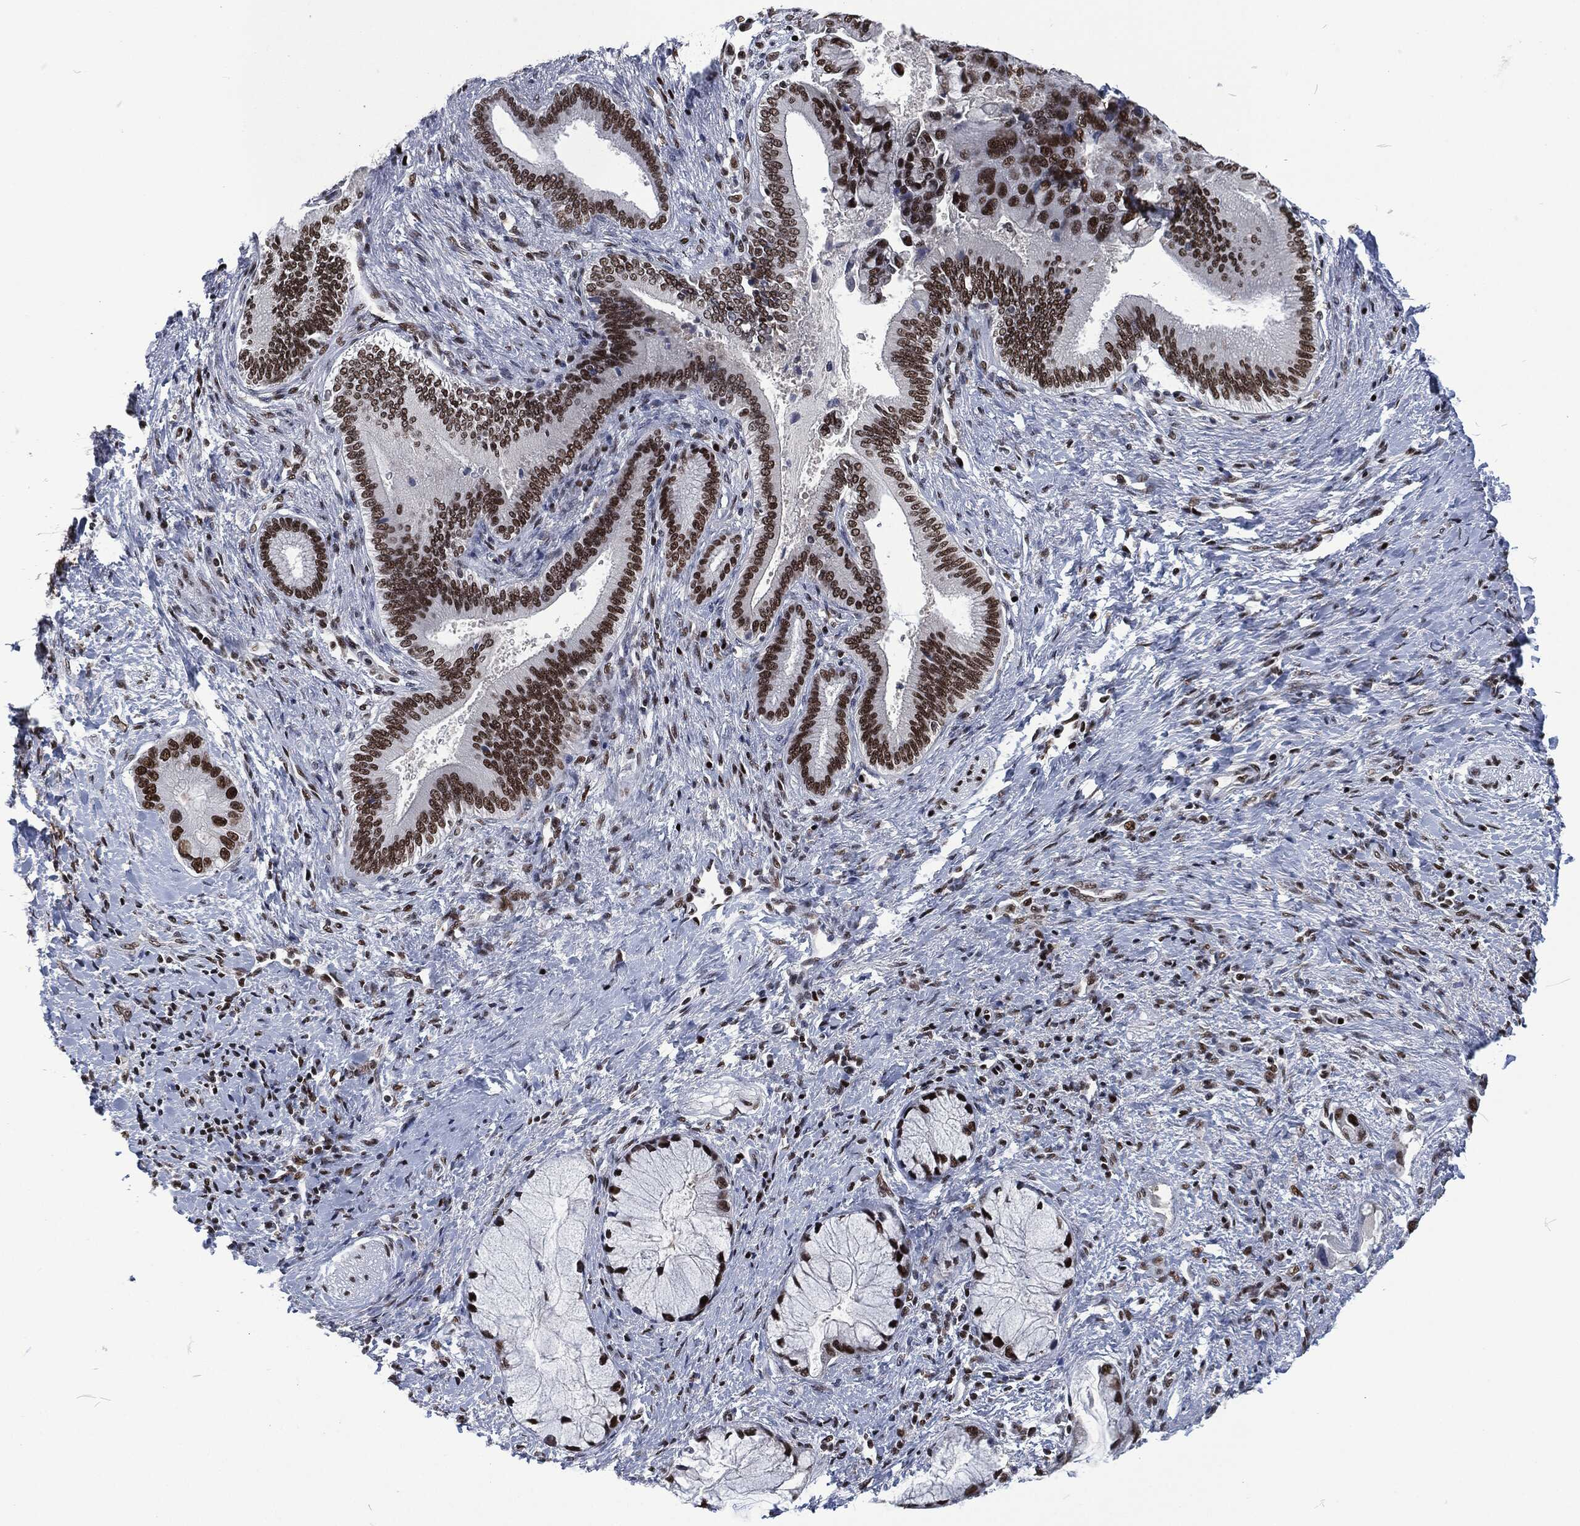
{"staining": {"intensity": "strong", "quantity": ">75%", "location": "nuclear"}, "tissue": "liver cancer", "cell_type": "Tumor cells", "image_type": "cancer", "snomed": [{"axis": "morphology", "description": "Normal tissue, NOS"}, {"axis": "morphology", "description": "Cholangiocarcinoma"}, {"axis": "topography", "description": "Liver"}, {"axis": "topography", "description": "Peripheral nerve tissue"}], "caption": "Brown immunohistochemical staining in human liver cancer displays strong nuclear staining in about >75% of tumor cells.", "gene": "DCPS", "patient": {"sex": "male", "age": 50}}